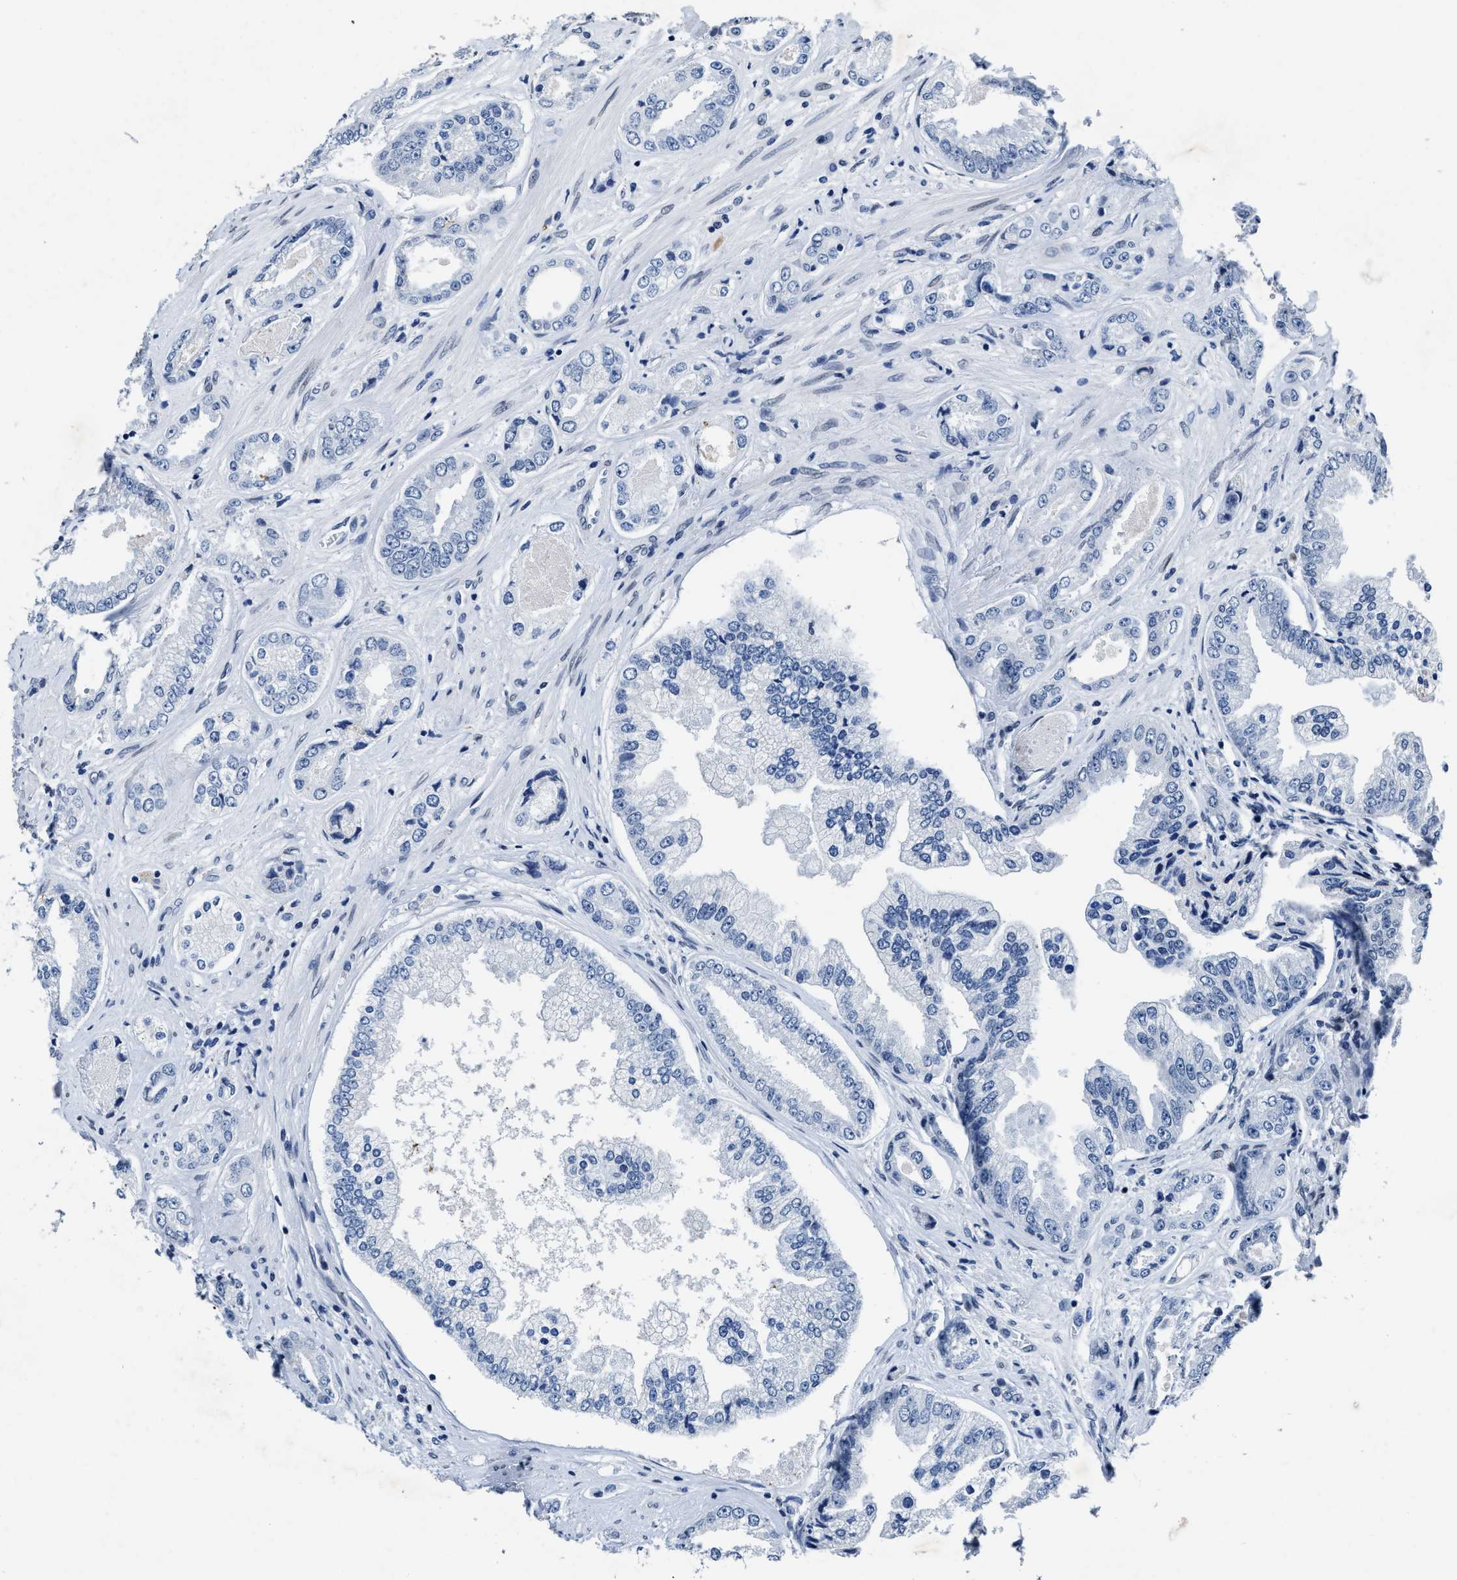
{"staining": {"intensity": "negative", "quantity": "none", "location": "none"}, "tissue": "prostate cancer", "cell_type": "Tumor cells", "image_type": "cancer", "snomed": [{"axis": "morphology", "description": "Adenocarcinoma, High grade"}, {"axis": "topography", "description": "Prostate"}], "caption": "This is a histopathology image of IHC staining of prostate cancer (high-grade adenocarcinoma), which shows no positivity in tumor cells. (Brightfield microscopy of DAB IHC at high magnification).", "gene": "UBN2", "patient": {"sex": "male", "age": 61}}